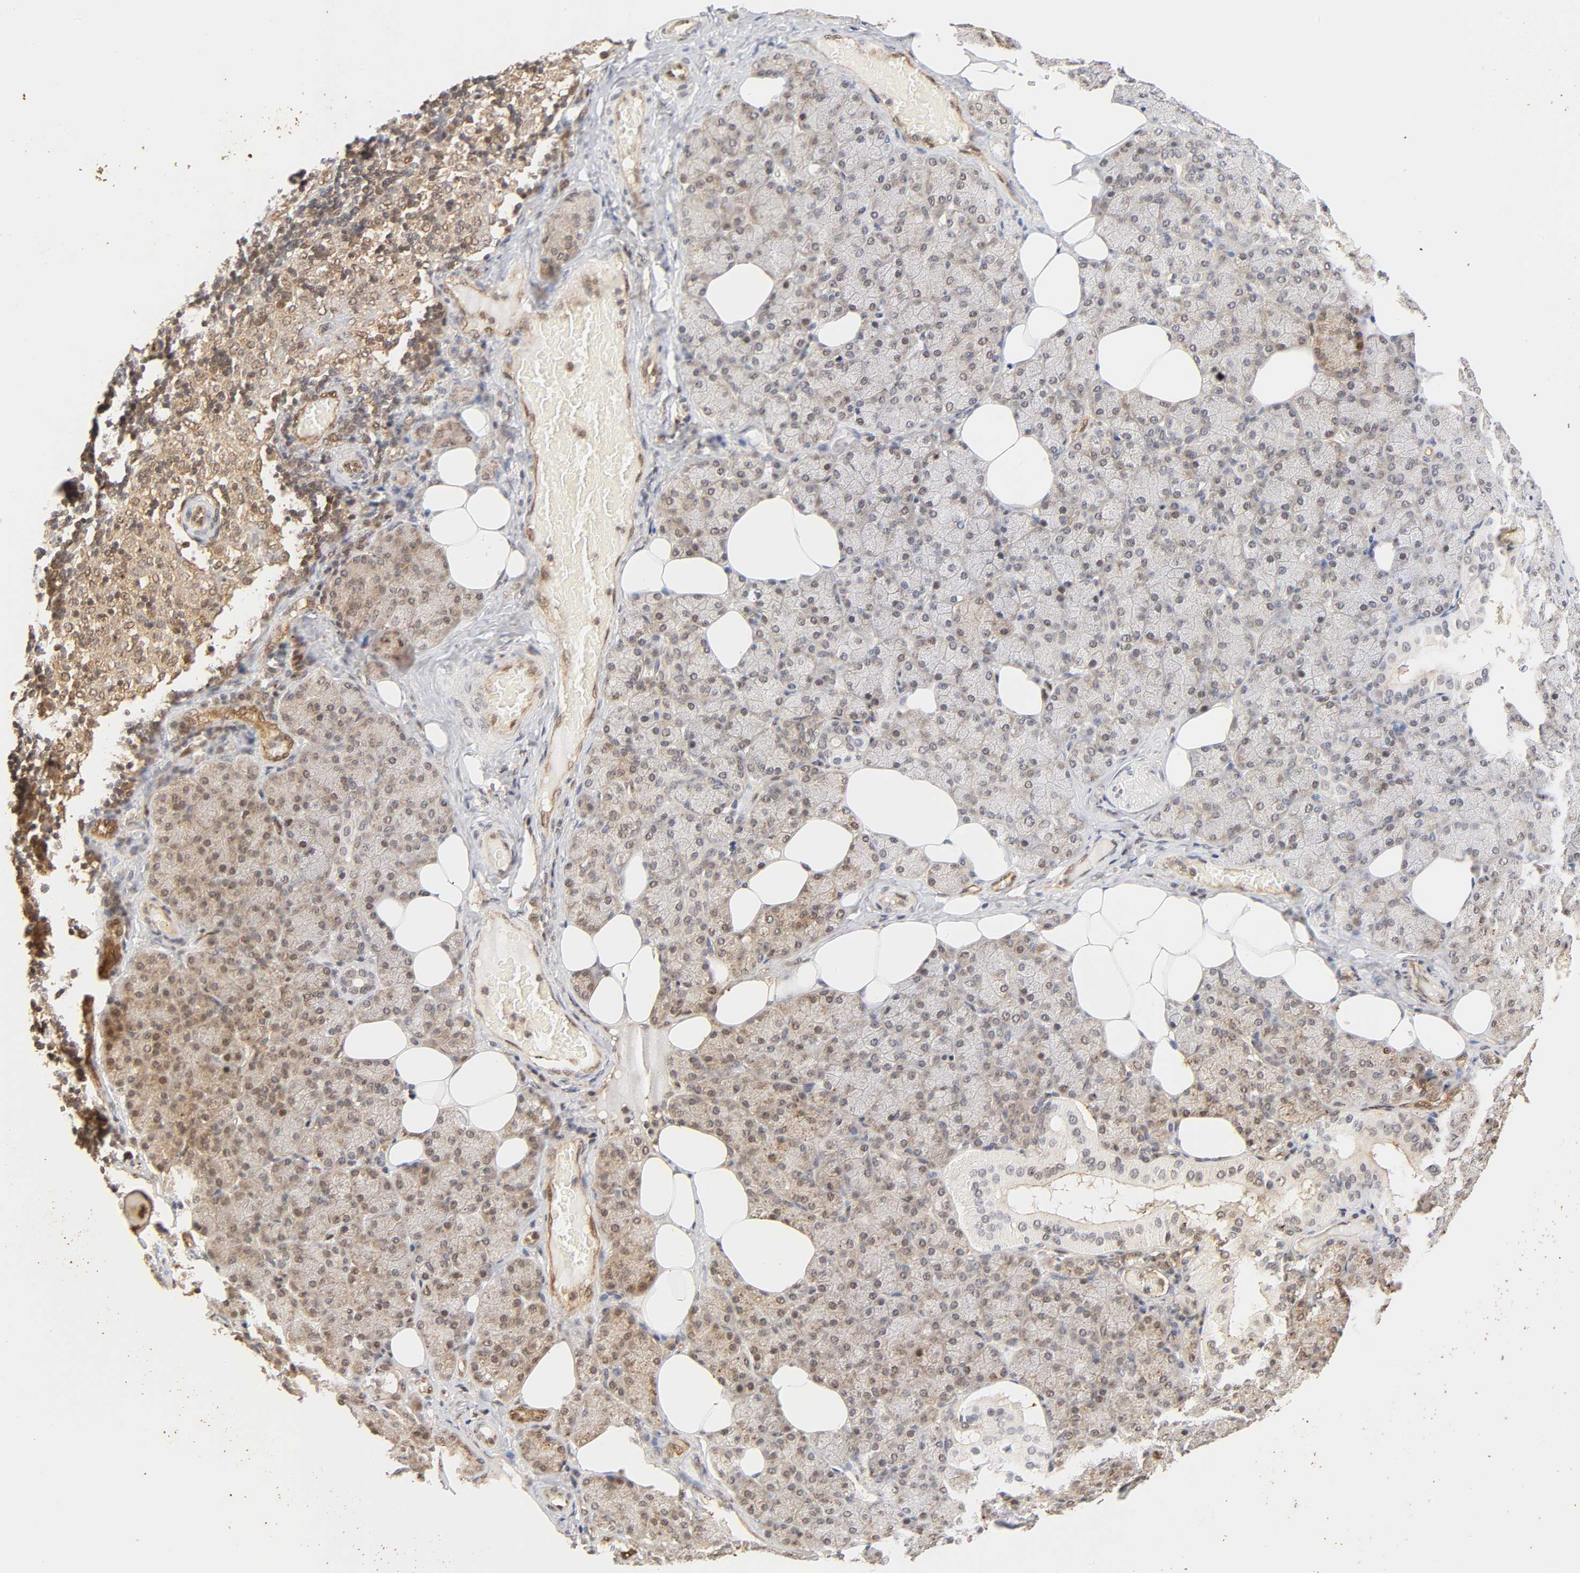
{"staining": {"intensity": "weak", "quantity": ">75%", "location": "cytoplasmic/membranous,nuclear"}, "tissue": "salivary gland", "cell_type": "Glandular cells", "image_type": "normal", "snomed": [{"axis": "morphology", "description": "Normal tissue, NOS"}, {"axis": "topography", "description": "Lymph node"}, {"axis": "topography", "description": "Salivary gland"}], "caption": "Immunohistochemistry (IHC) histopathology image of unremarkable human salivary gland stained for a protein (brown), which displays low levels of weak cytoplasmic/membranous,nuclear positivity in approximately >75% of glandular cells.", "gene": "CDC37", "patient": {"sex": "male", "age": 8}}